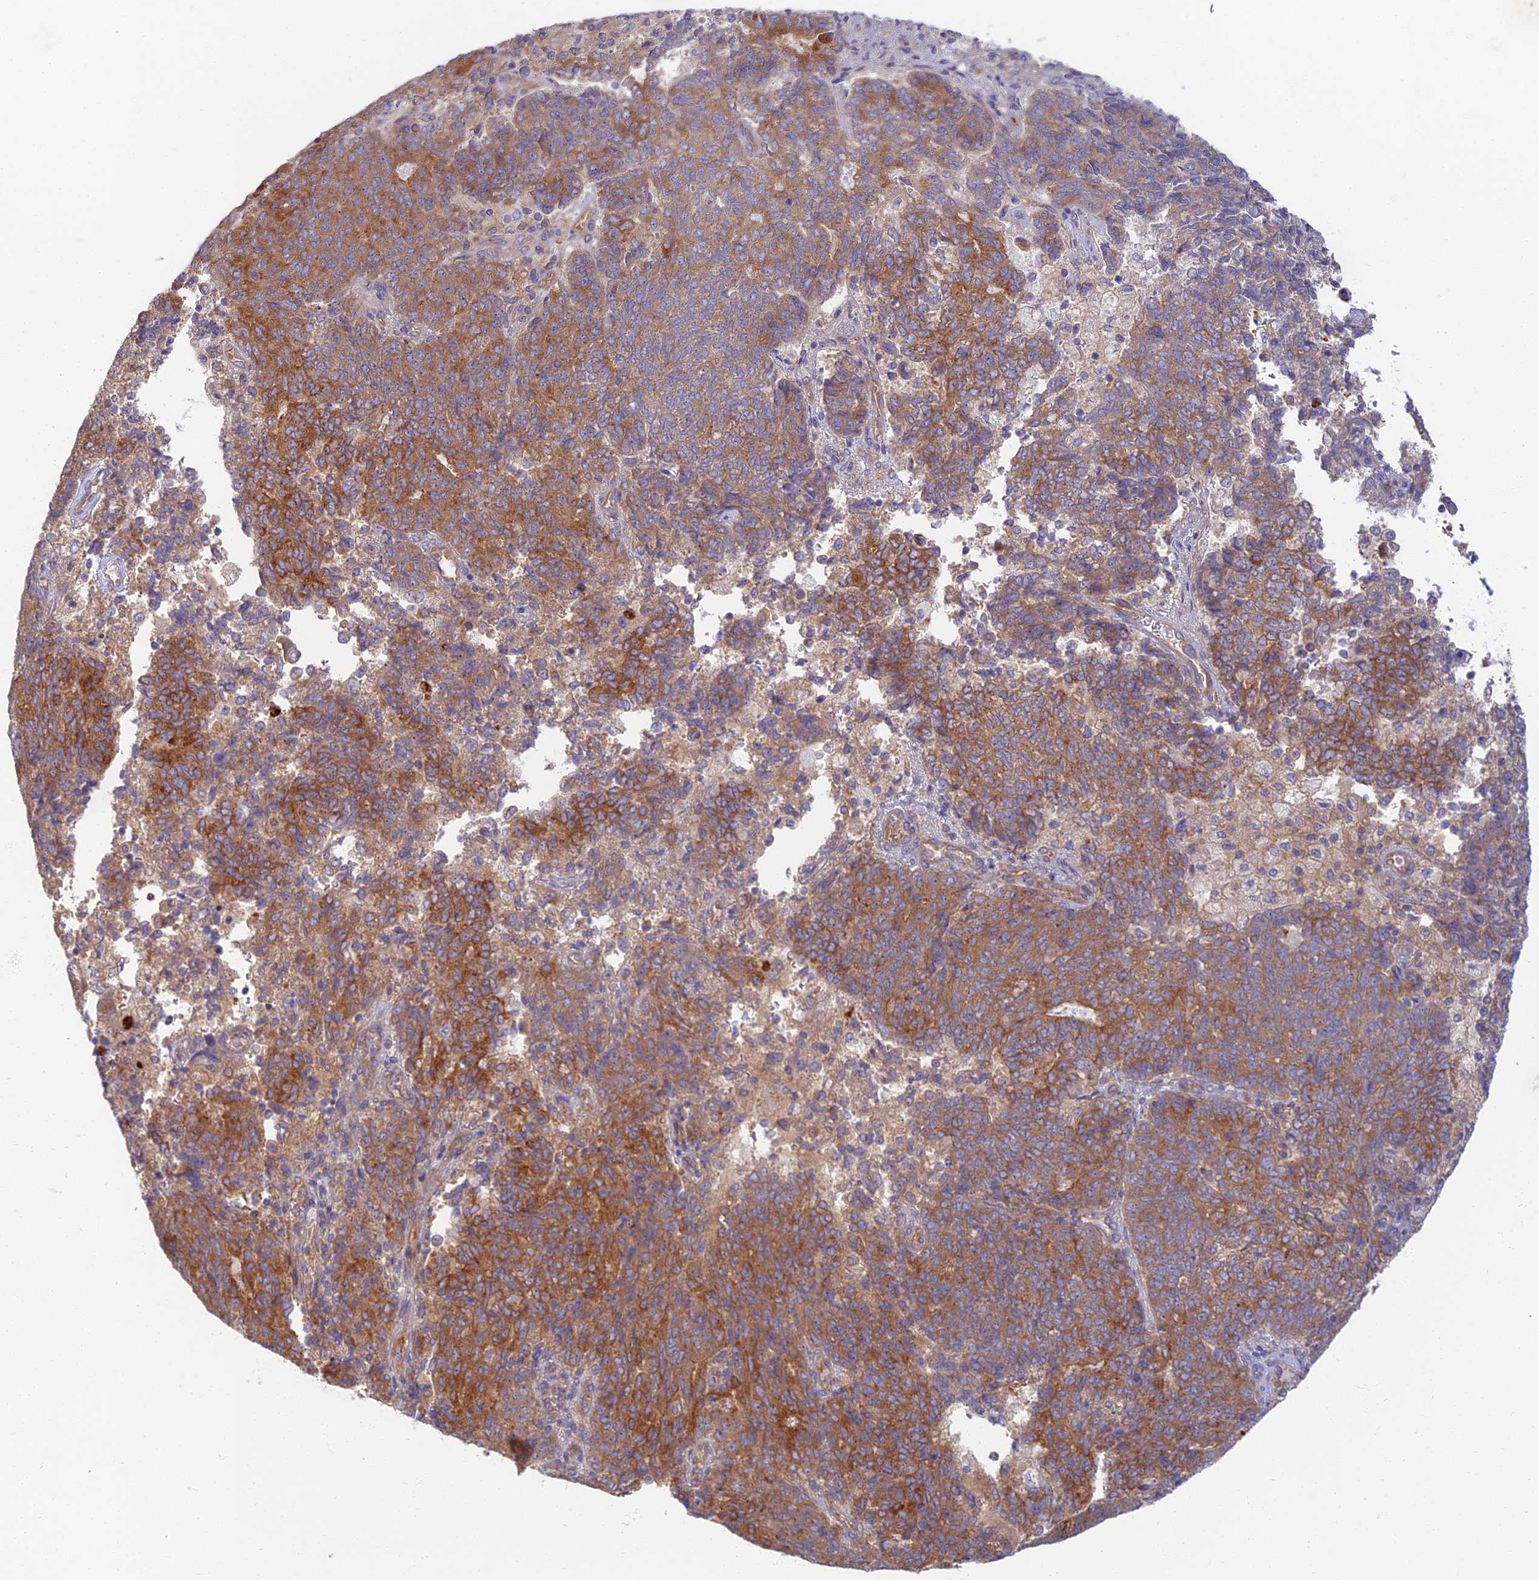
{"staining": {"intensity": "moderate", "quantity": ">75%", "location": "cytoplasmic/membranous"}, "tissue": "endometrial cancer", "cell_type": "Tumor cells", "image_type": "cancer", "snomed": [{"axis": "morphology", "description": "Adenocarcinoma, NOS"}, {"axis": "topography", "description": "Endometrium"}], "caption": "Immunohistochemistry (IHC) of human endometrial cancer (adenocarcinoma) reveals medium levels of moderate cytoplasmic/membranous staining in about >75% of tumor cells. Nuclei are stained in blue.", "gene": "PROX2", "patient": {"sex": "female", "age": 80}}